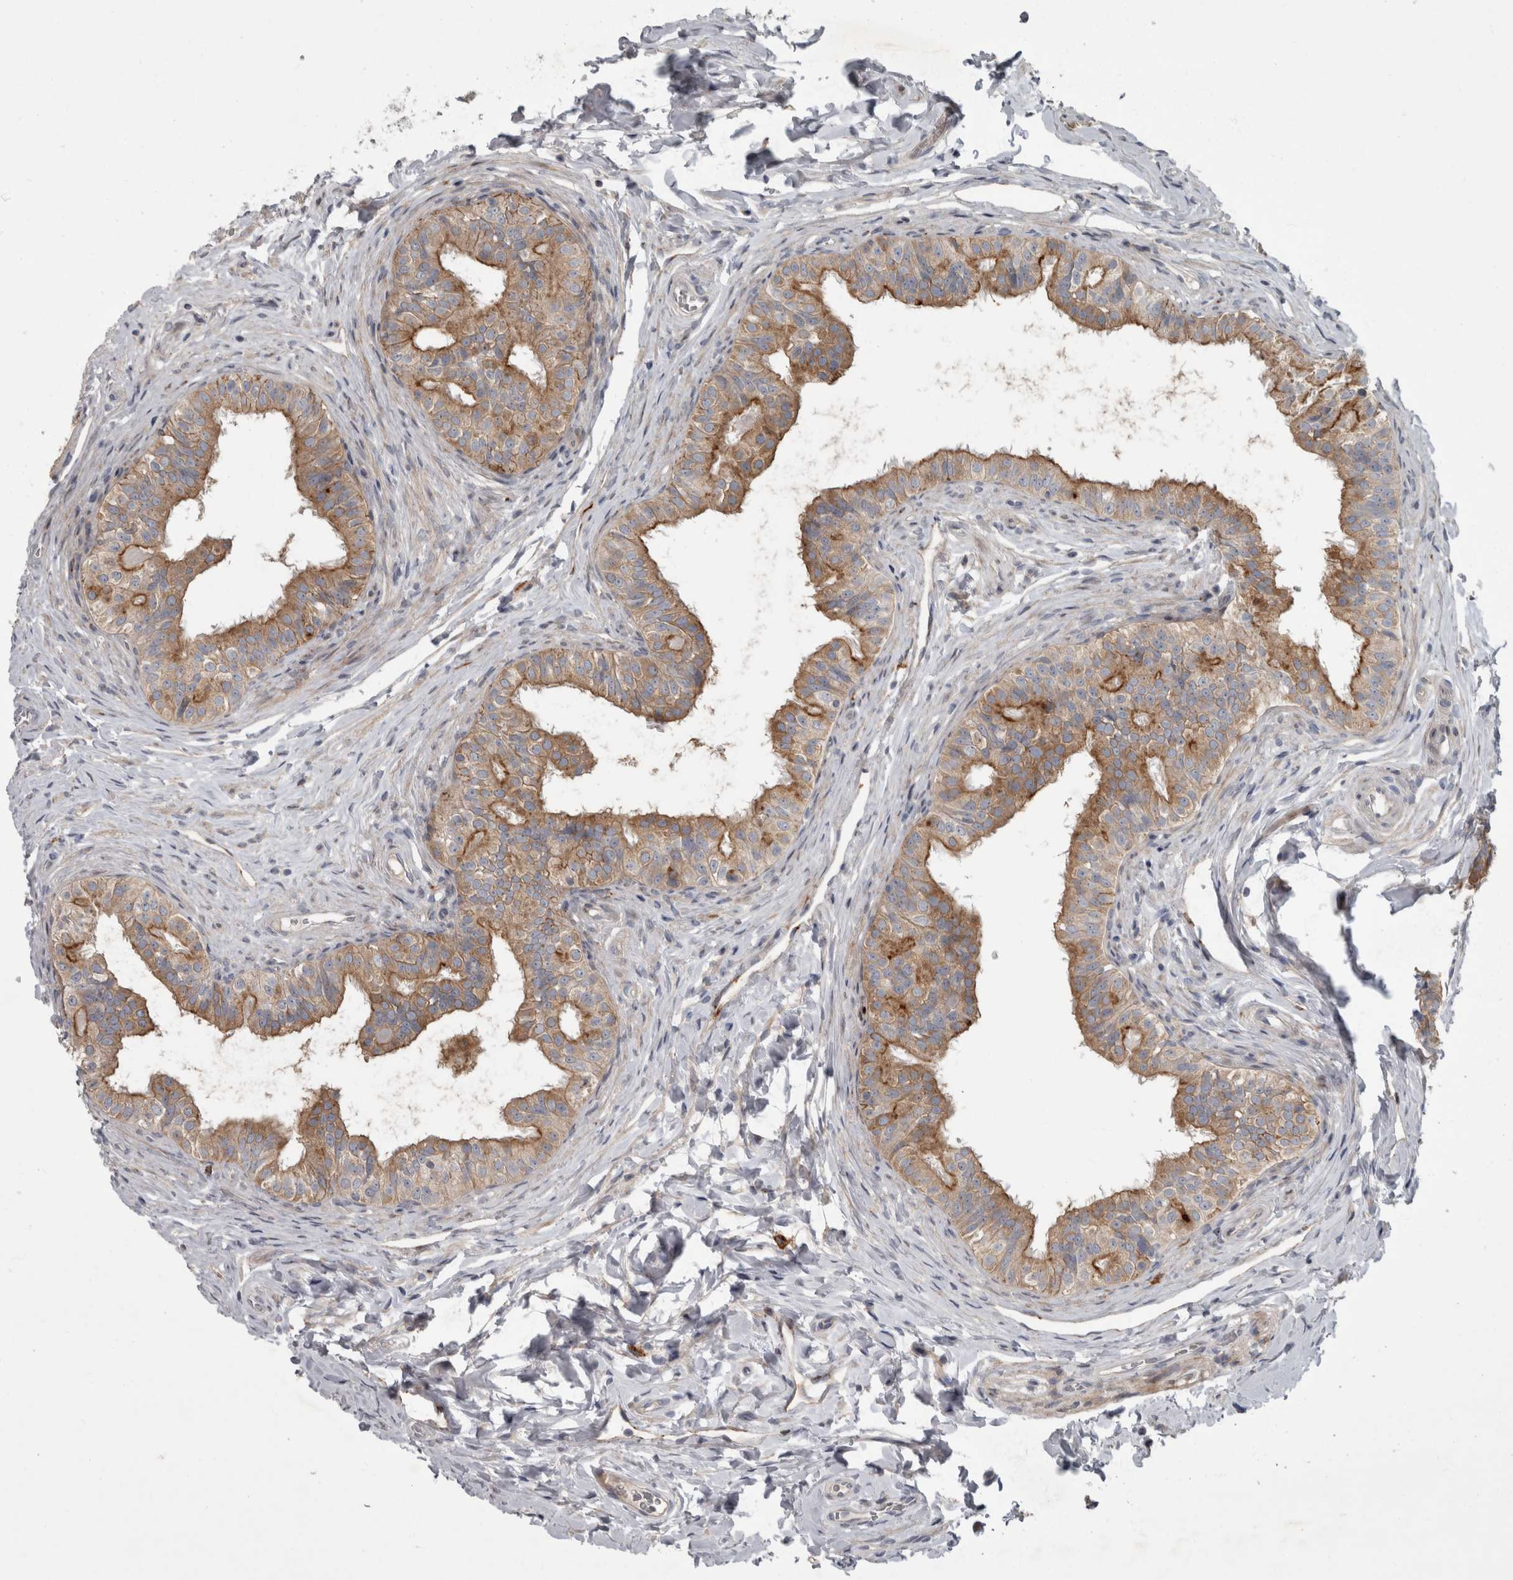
{"staining": {"intensity": "strong", "quantity": "25%-75%", "location": "cytoplasmic/membranous"}, "tissue": "epididymis", "cell_type": "Glandular cells", "image_type": "normal", "snomed": [{"axis": "morphology", "description": "Normal tissue, NOS"}, {"axis": "topography", "description": "Epididymis"}], "caption": "Protein analysis of benign epididymis demonstrates strong cytoplasmic/membranous expression in about 25%-75% of glandular cells. The protein of interest is shown in brown color, while the nuclei are stained blue.", "gene": "CDC42BPG", "patient": {"sex": "male", "age": 49}}